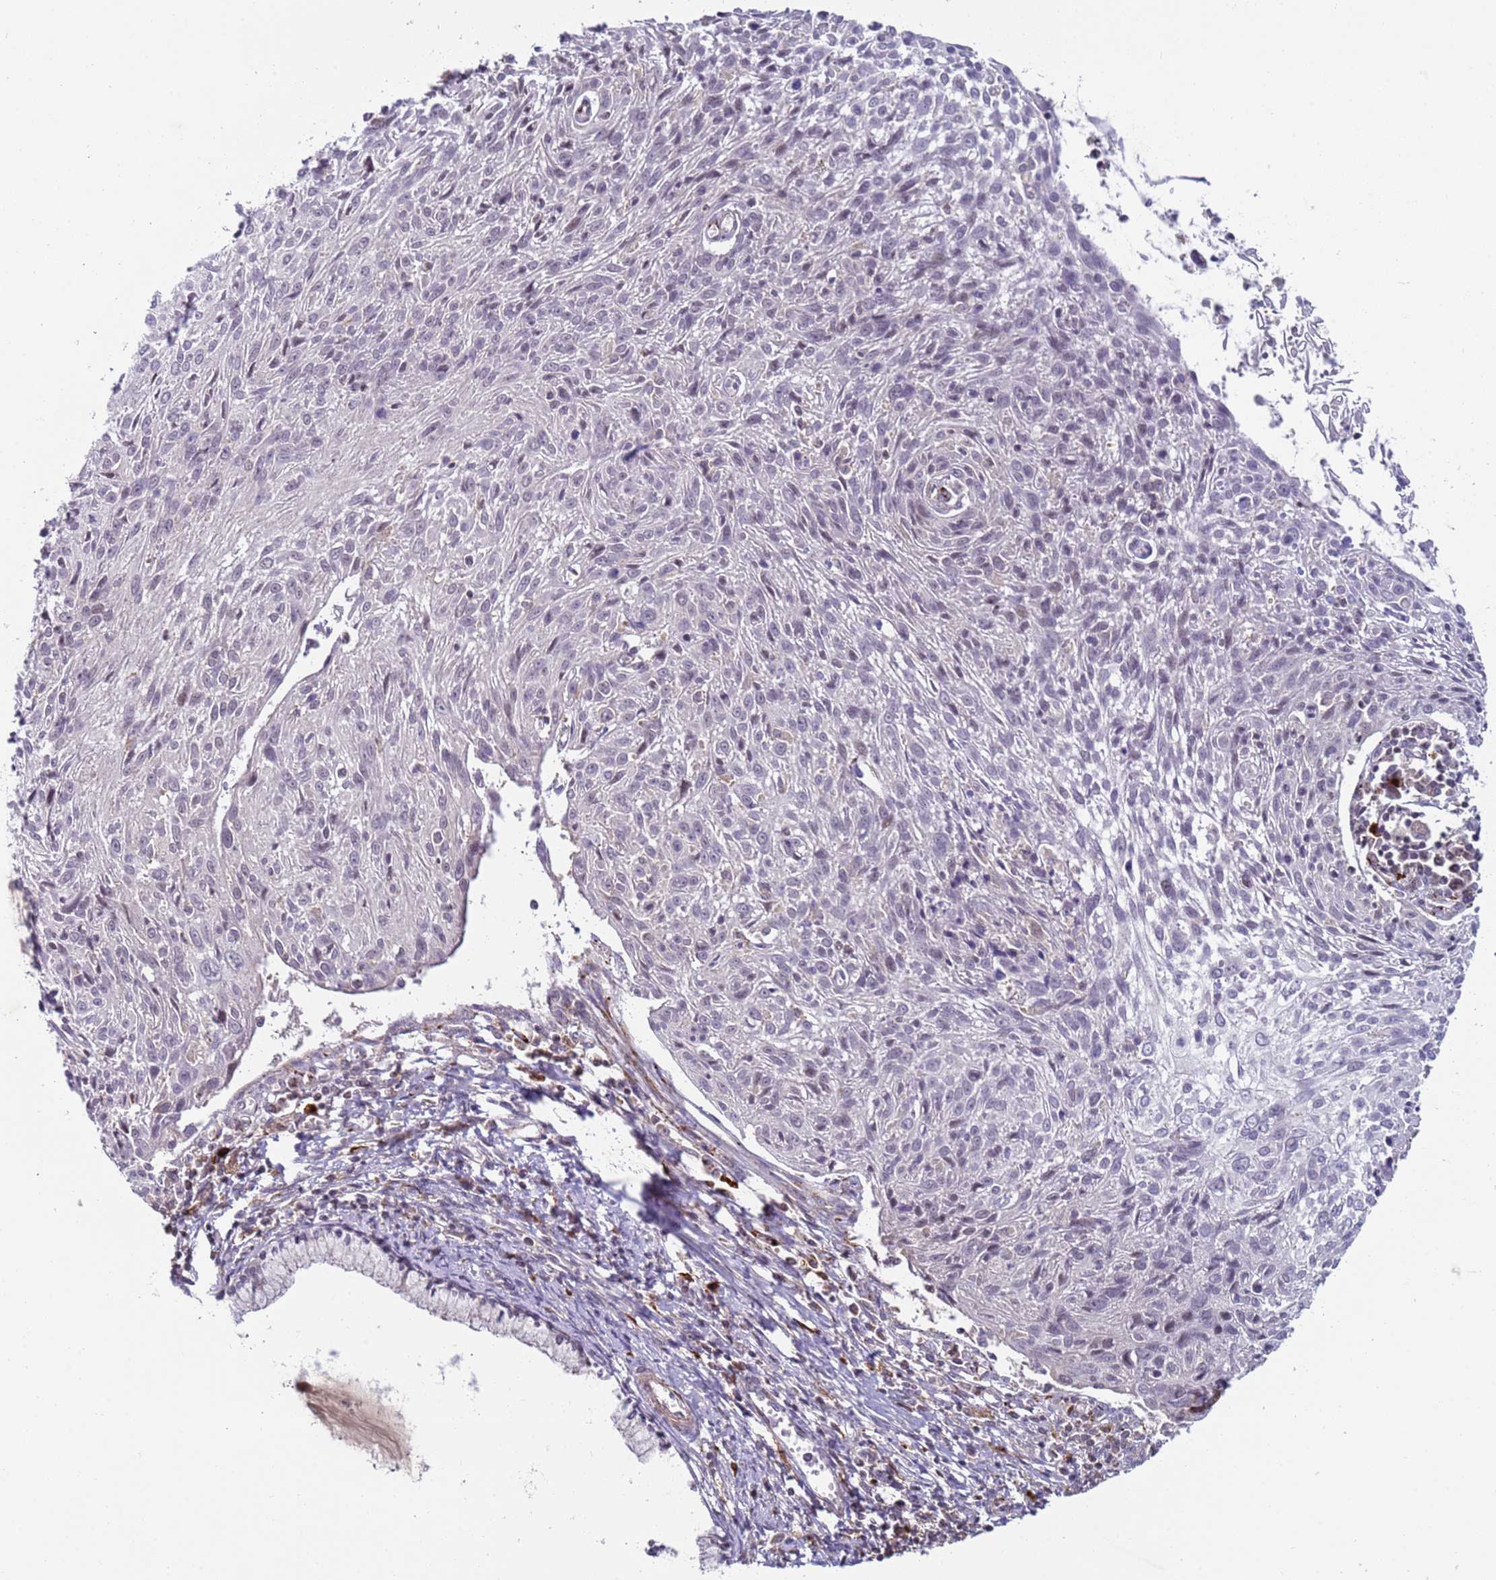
{"staining": {"intensity": "negative", "quantity": "none", "location": "none"}, "tissue": "cervical cancer", "cell_type": "Tumor cells", "image_type": "cancer", "snomed": [{"axis": "morphology", "description": "Squamous cell carcinoma, NOS"}, {"axis": "topography", "description": "Cervix"}], "caption": "High magnification brightfield microscopy of cervical cancer stained with DAB (3,3'-diaminobenzidine) (brown) and counterstained with hematoxylin (blue): tumor cells show no significant expression.", "gene": "SNAPC4", "patient": {"sex": "female", "age": 51}}